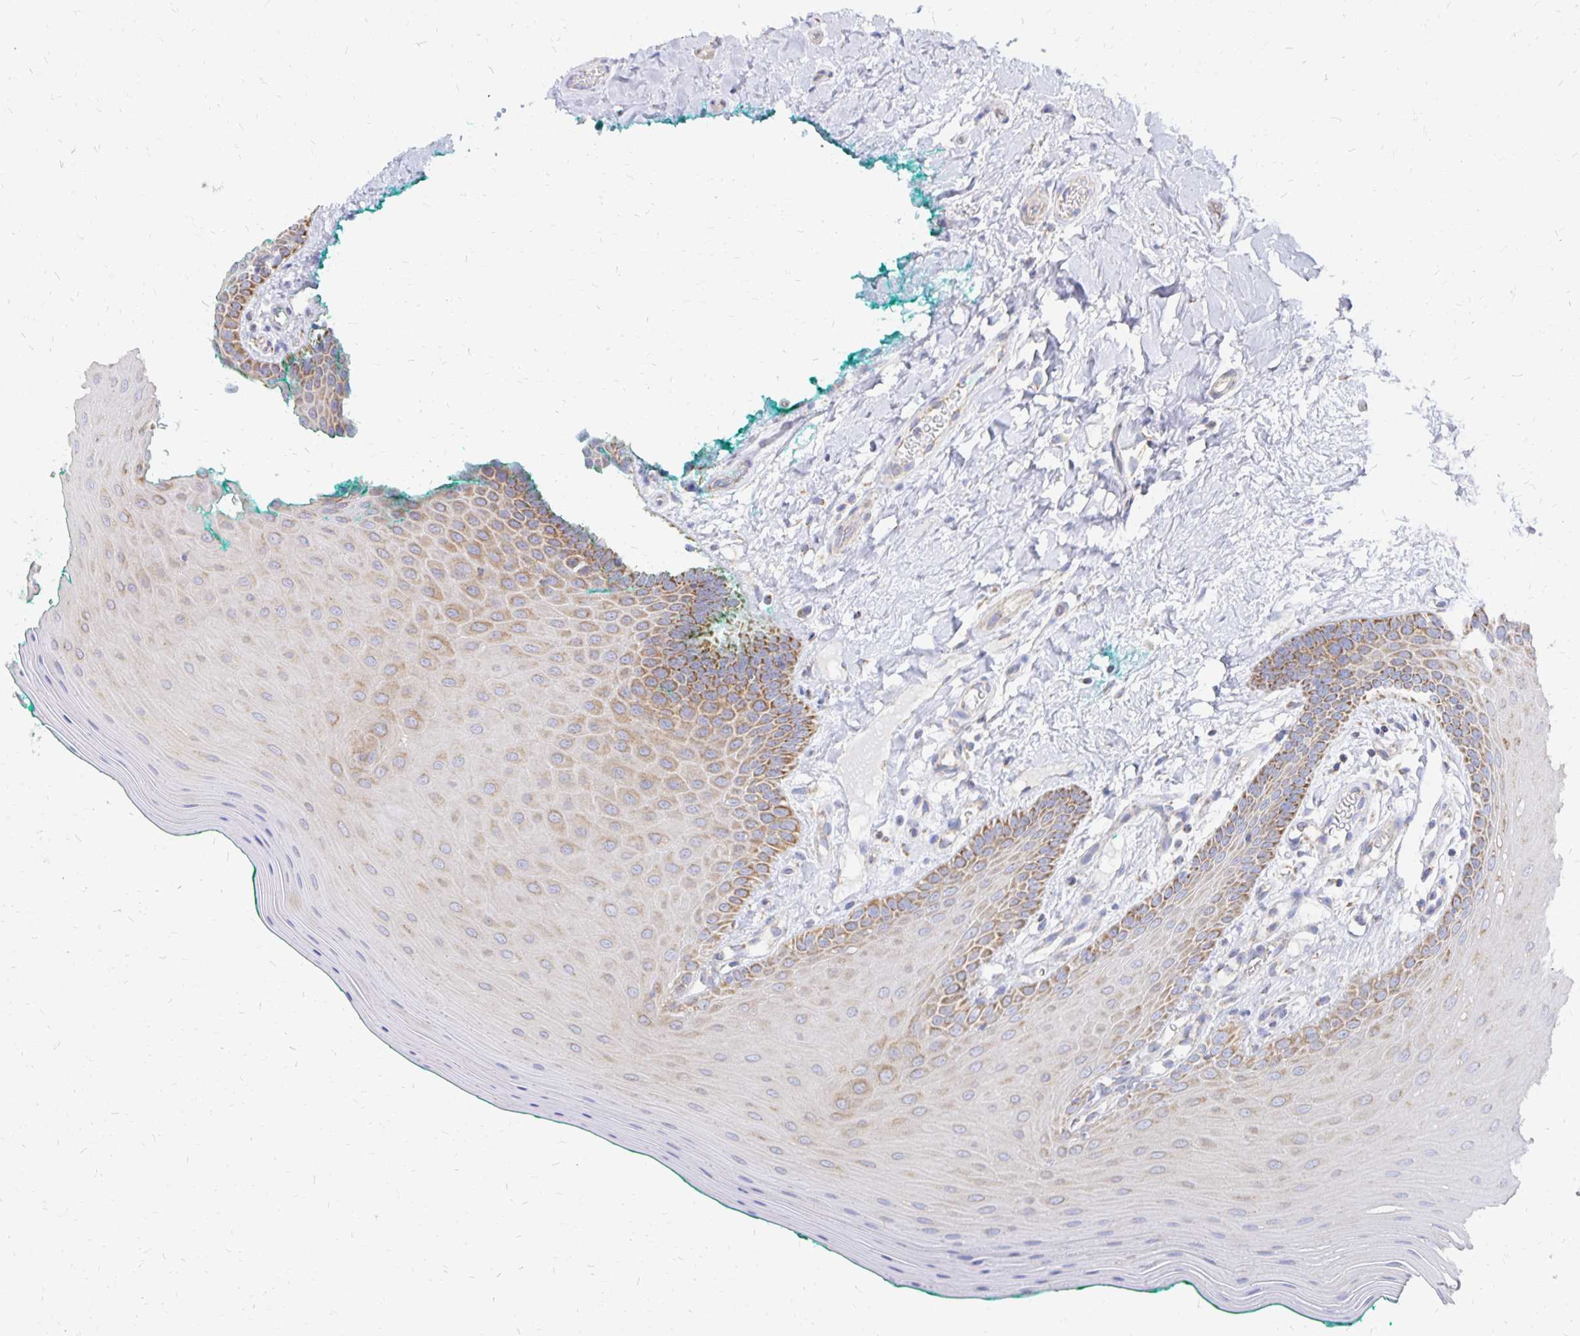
{"staining": {"intensity": "moderate", "quantity": ">75%", "location": "cytoplasmic/membranous"}, "tissue": "oral mucosa", "cell_type": "Squamous epithelial cells", "image_type": "normal", "snomed": [{"axis": "morphology", "description": "Normal tissue, NOS"}, {"axis": "topography", "description": "Oral tissue"}], "caption": "A high-resolution photomicrograph shows immunohistochemistry staining of normal oral mucosa, which displays moderate cytoplasmic/membranous positivity in approximately >75% of squamous epithelial cells.", "gene": "STOML2", "patient": {"sex": "female", "age": 40}}